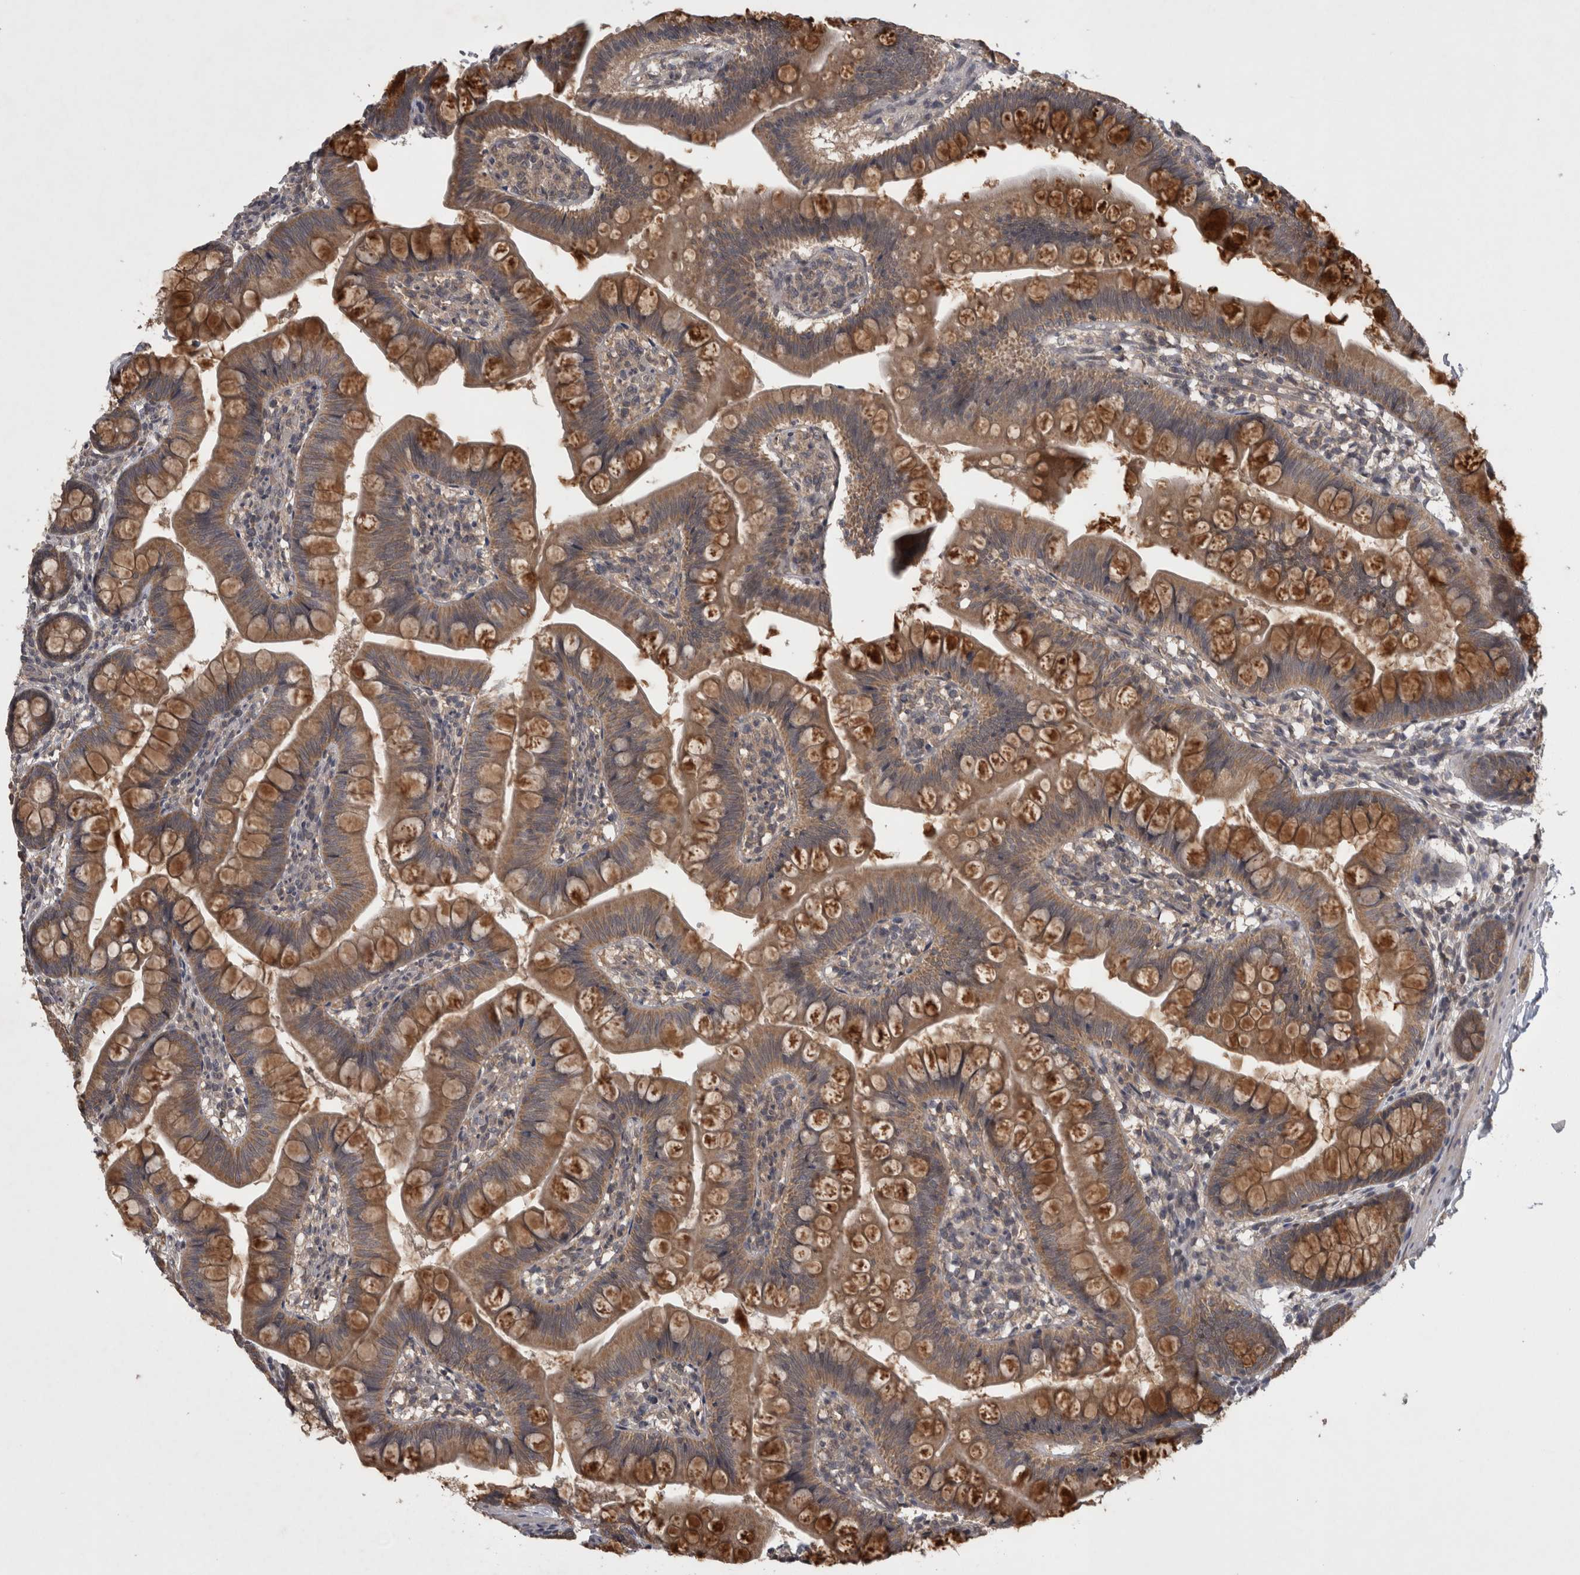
{"staining": {"intensity": "moderate", "quantity": ">75%", "location": "cytoplasmic/membranous"}, "tissue": "small intestine", "cell_type": "Glandular cells", "image_type": "normal", "snomed": [{"axis": "morphology", "description": "Normal tissue, NOS"}, {"axis": "topography", "description": "Small intestine"}], "caption": "About >75% of glandular cells in benign small intestine reveal moderate cytoplasmic/membranous protein positivity as visualized by brown immunohistochemical staining.", "gene": "ZNF114", "patient": {"sex": "male", "age": 7}}